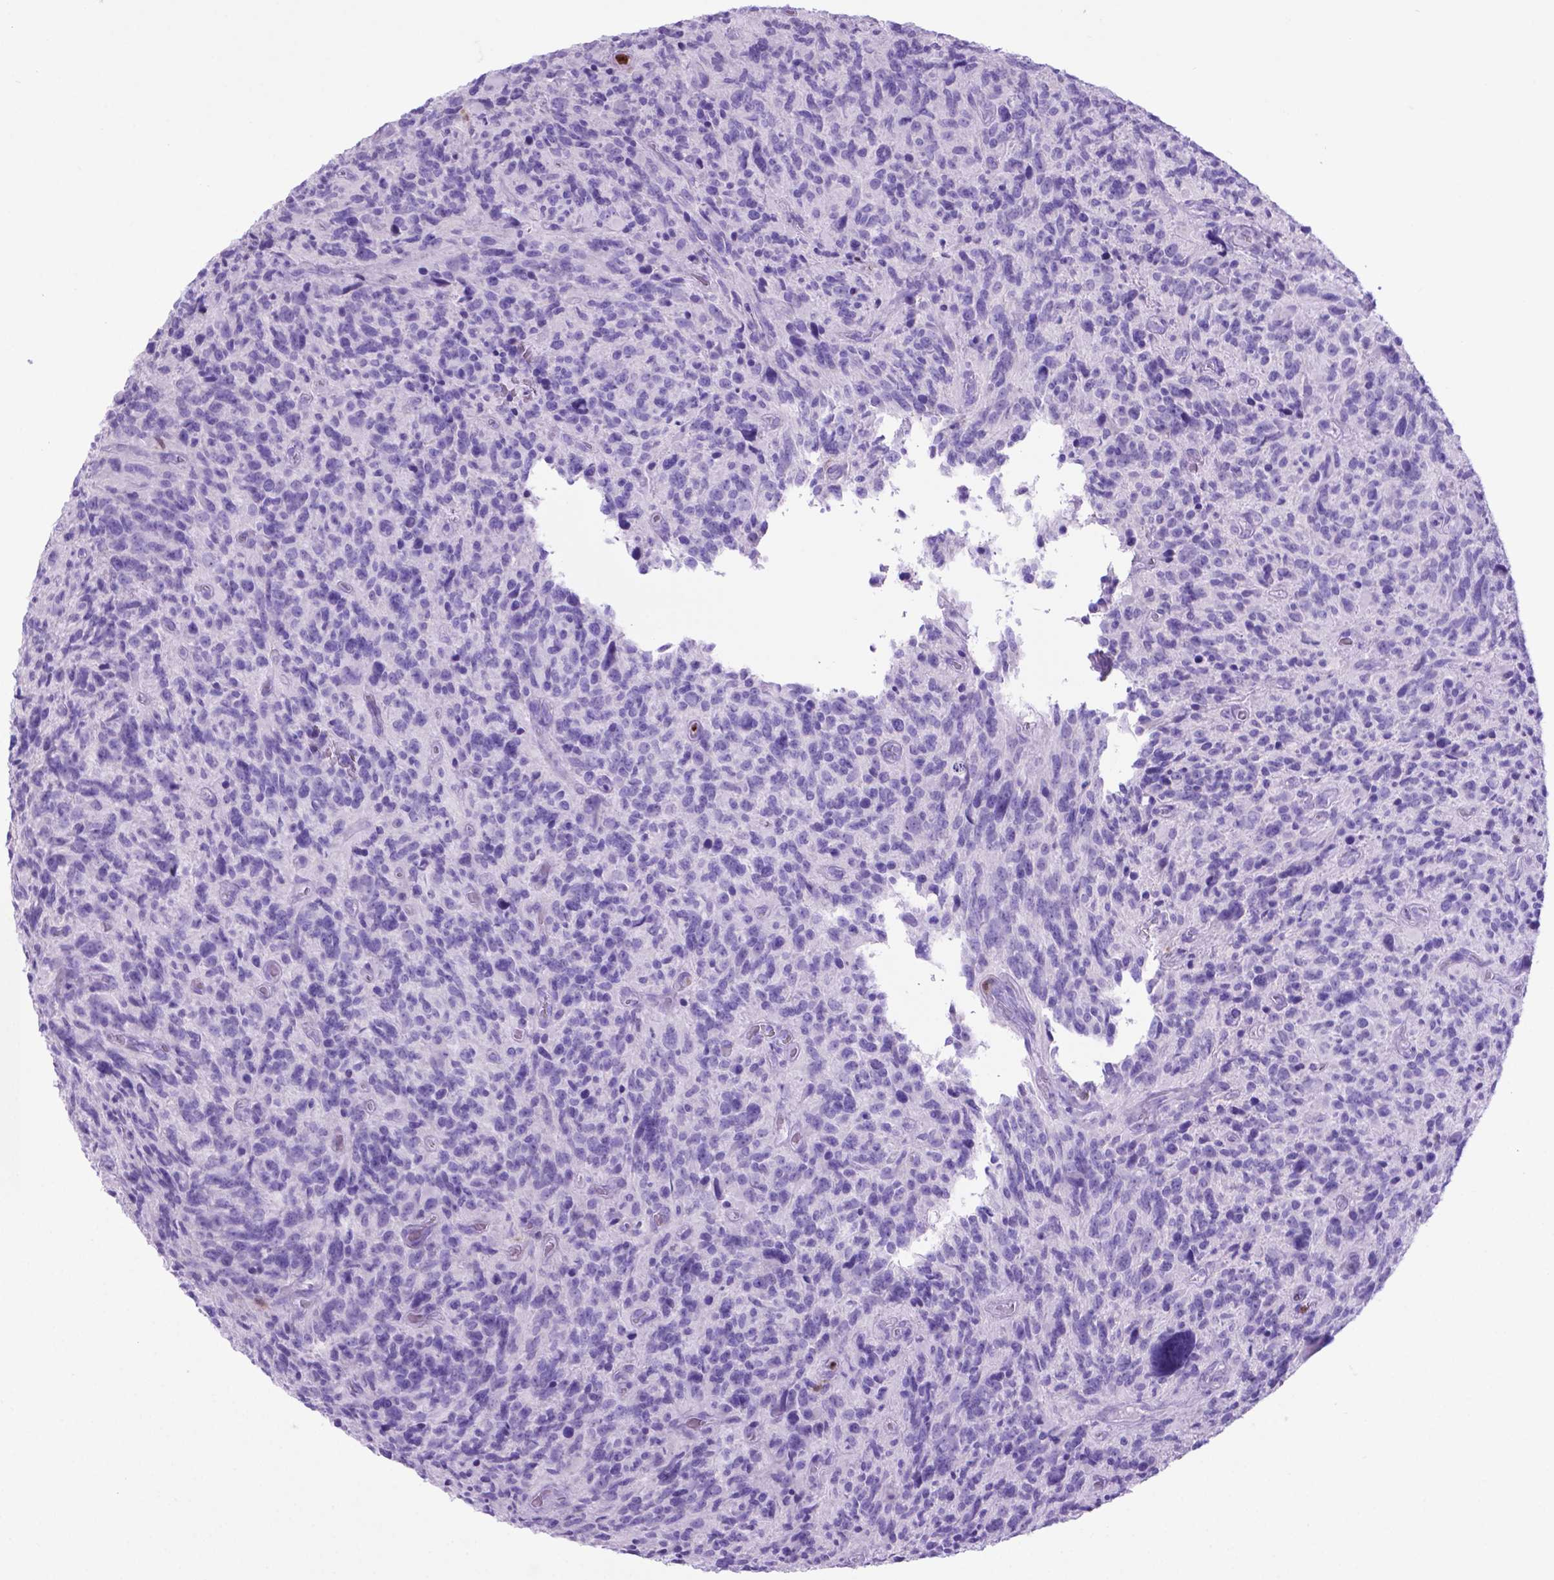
{"staining": {"intensity": "negative", "quantity": "none", "location": "none"}, "tissue": "glioma", "cell_type": "Tumor cells", "image_type": "cancer", "snomed": [{"axis": "morphology", "description": "Glioma, malignant, High grade"}, {"axis": "topography", "description": "Brain"}], "caption": "High magnification brightfield microscopy of glioma stained with DAB (3,3'-diaminobenzidine) (brown) and counterstained with hematoxylin (blue): tumor cells show no significant positivity. The staining was performed using DAB to visualize the protein expression in brown, while the nuclei were stained in blue with hematoxylin (Magnification: 20x).", "gene": "LZTR1", "patient": {"sex": "male", "age": 46}}